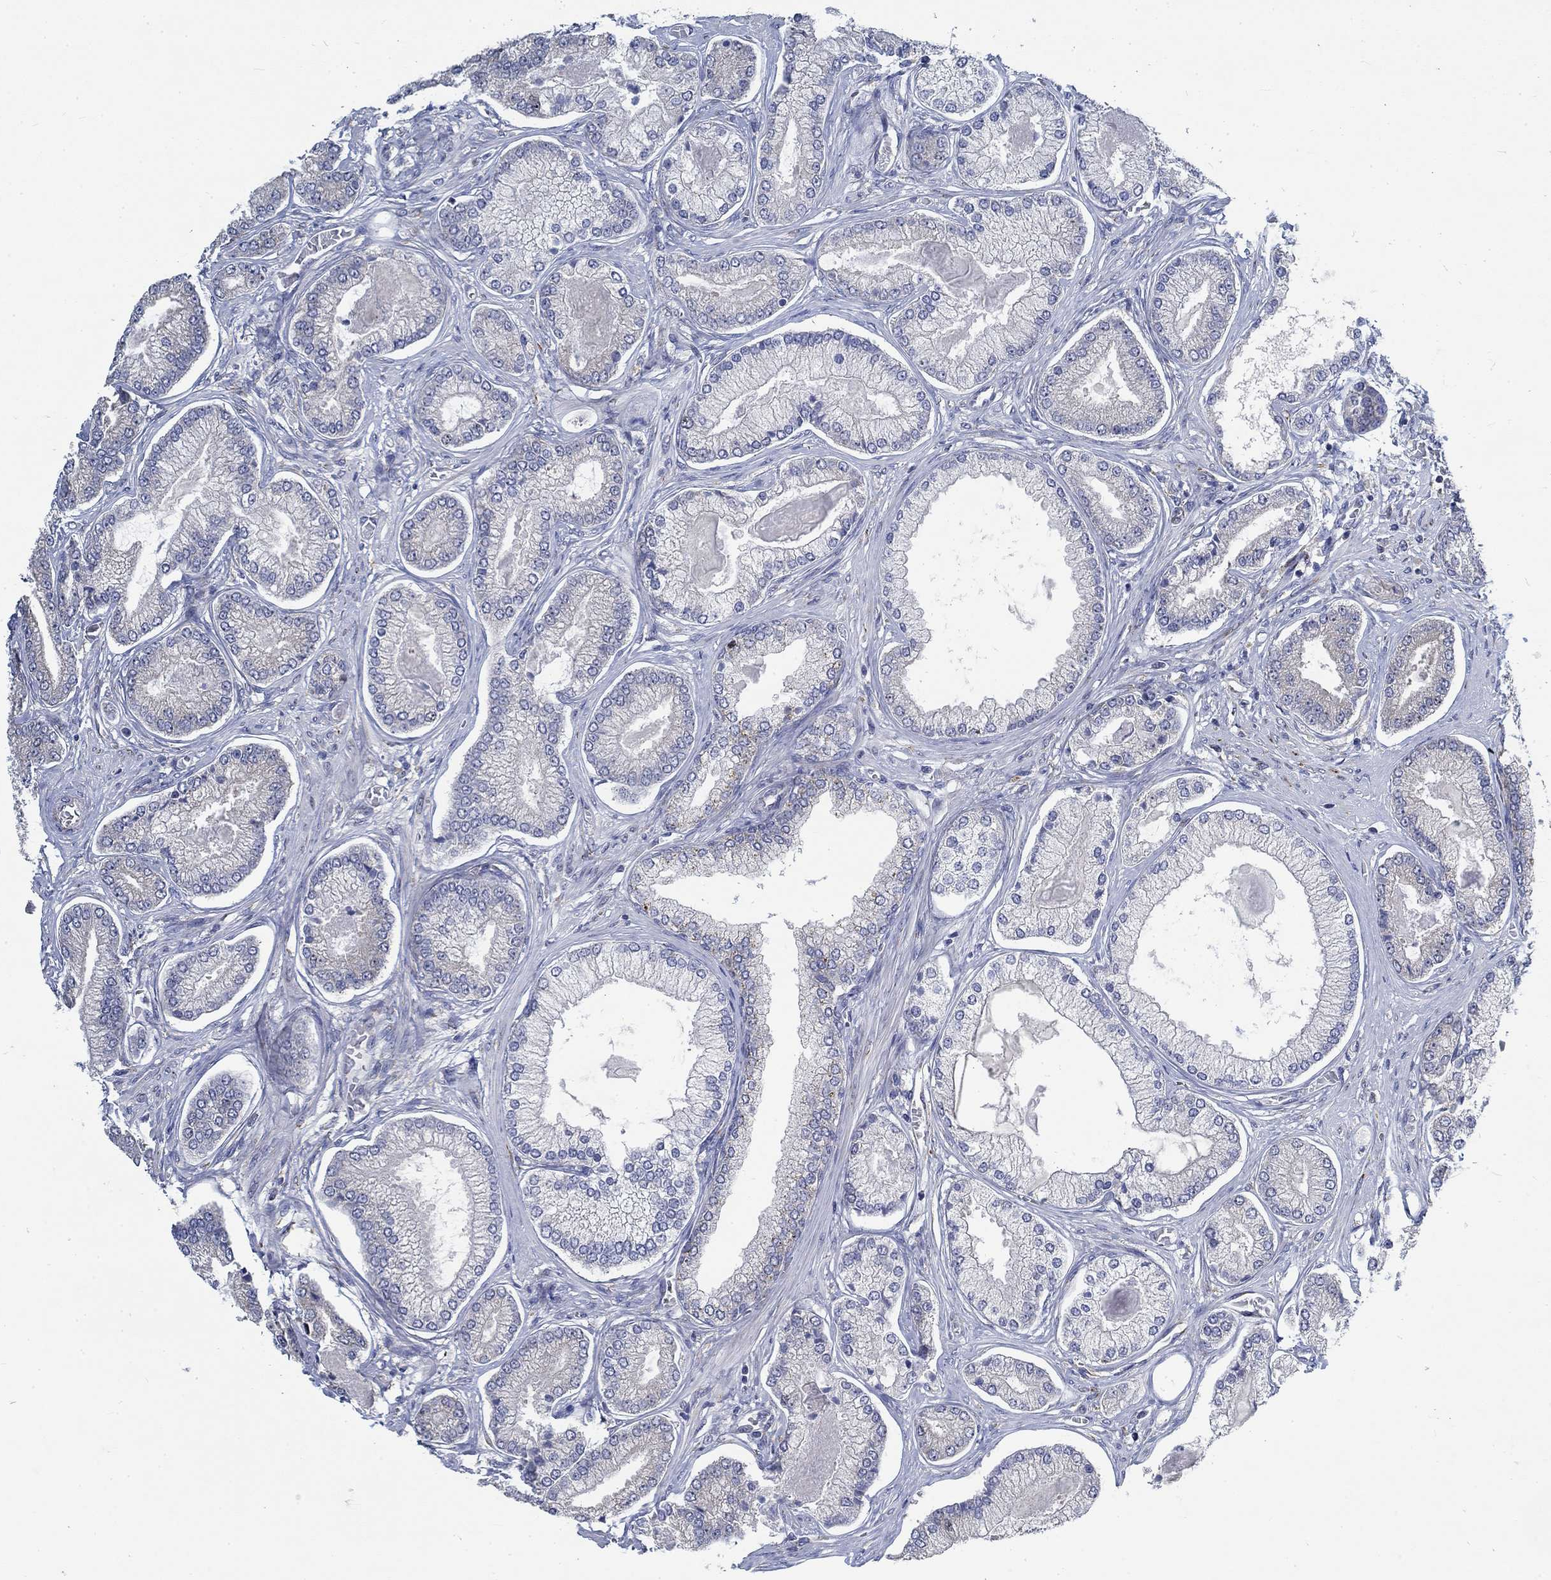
{"staining": {"intensity": "weak", "quantity": "<25%", "location": "cytoplasmic/membranous"}, "tissue": "prostate cancer", "cell_type": "Tumor cells", "image_type": "cancer", "snomed": [{"axis": "morphology", "description": "Adenocarcinoma, Low grade"}, {"axis": "topography", "description": "Prostate"}], "caption": "Immunohistochemistry (IHC) image of neoplastic tissue: human prostate cancer stained with DAB (3,3'-diaminobenzidine) demonstrates no significant protein staining in tumor cells.", "gene": "MMP24", "patient": {"sex": "male", "age": 57}}